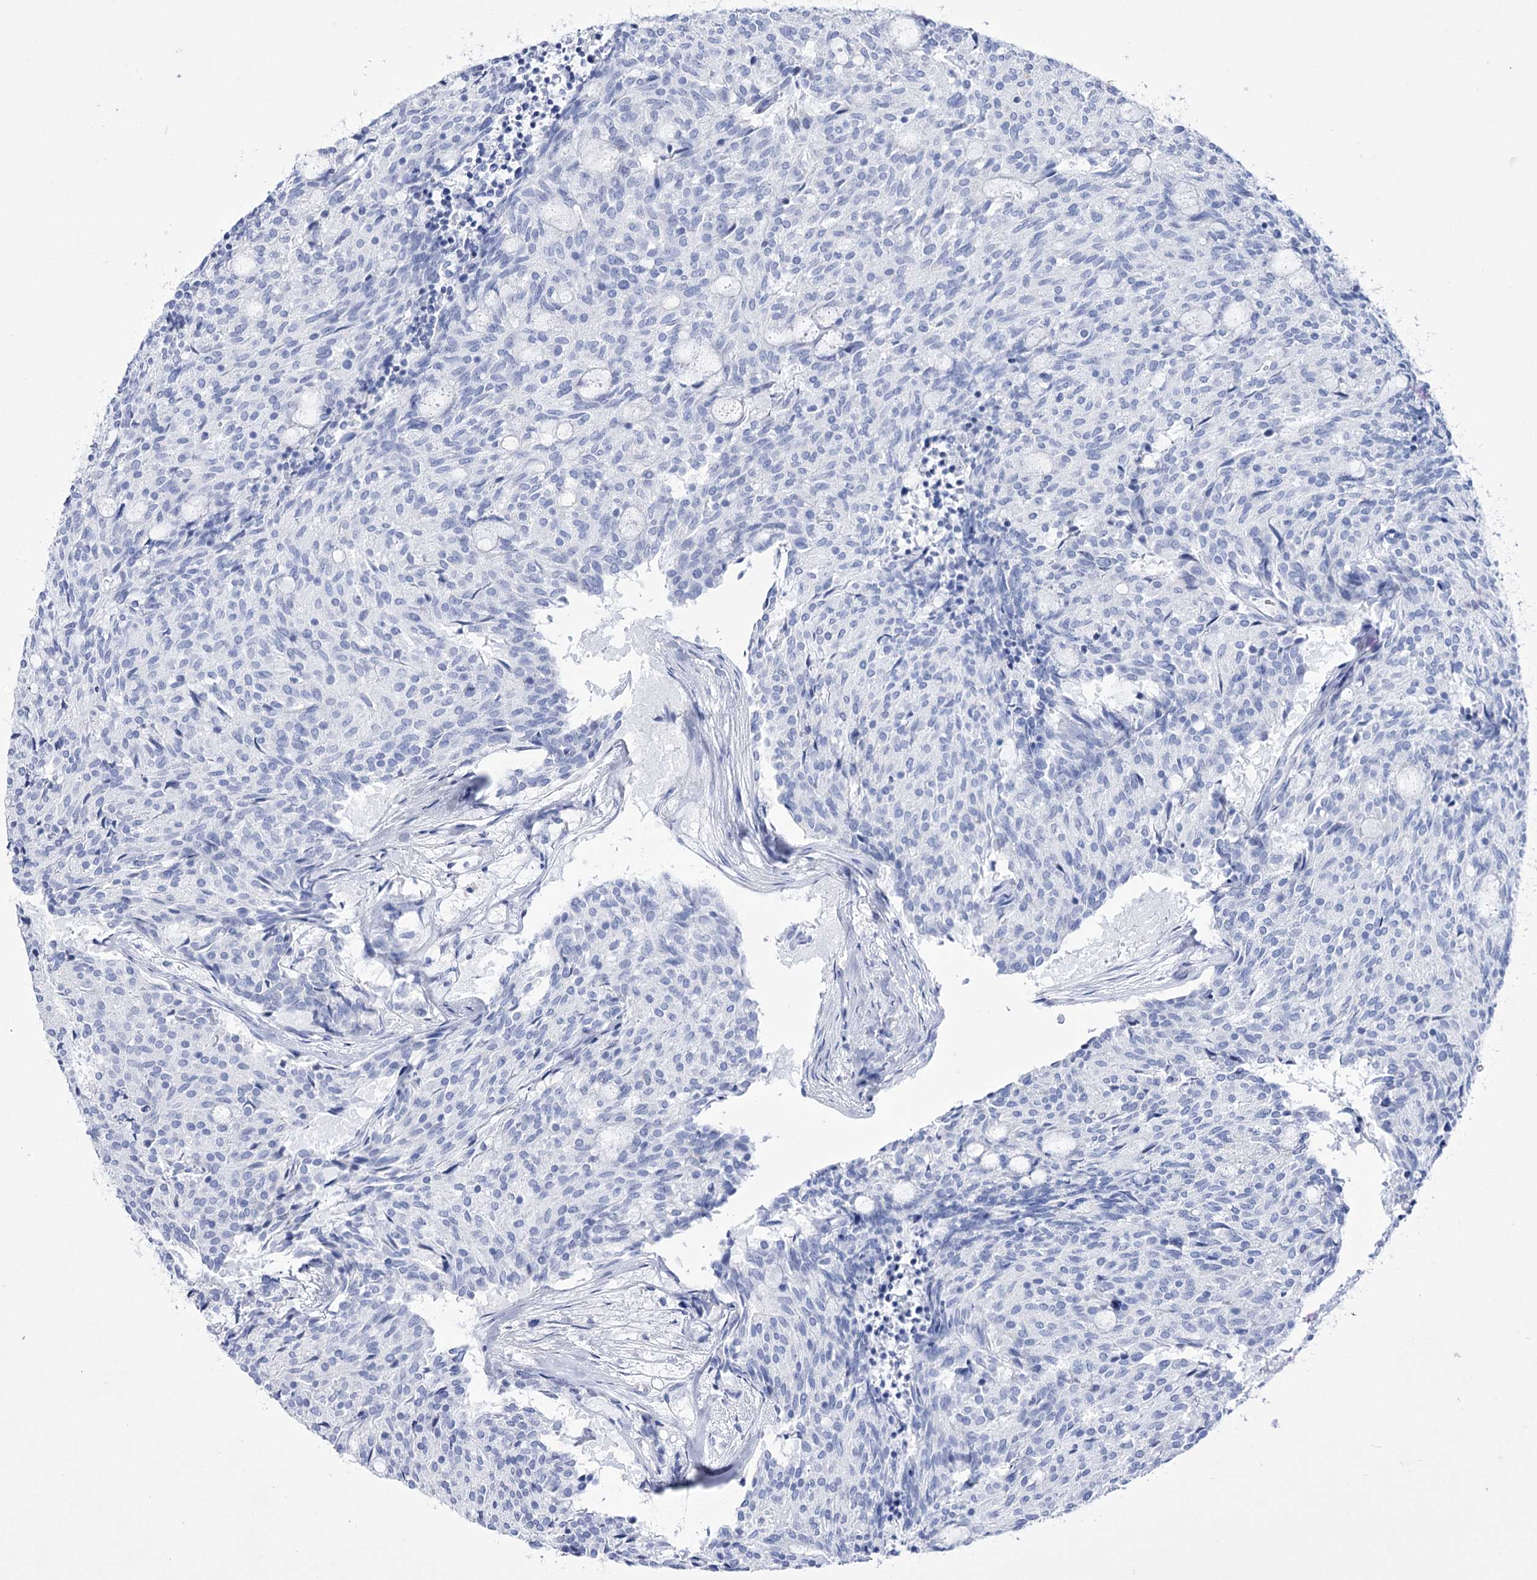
{"staining": {"intensity": "negative", "quantity": "none", "location": "none"}, "tissue": "carcinoid", "cell_type": "Tumor cells", "image_type": "cancer", "snomed": [{"axis": "morphology", "description": "Carcinoid, malignant, NOS"}, {"axis": "topography", "description": "Pancreas"}], "caption": "Photomicrograph shows no significant protein staining in tumor cells of carcinoid (malignant).", "gene": "RNF186", "patient": {"sex": "female", "age": 54}}